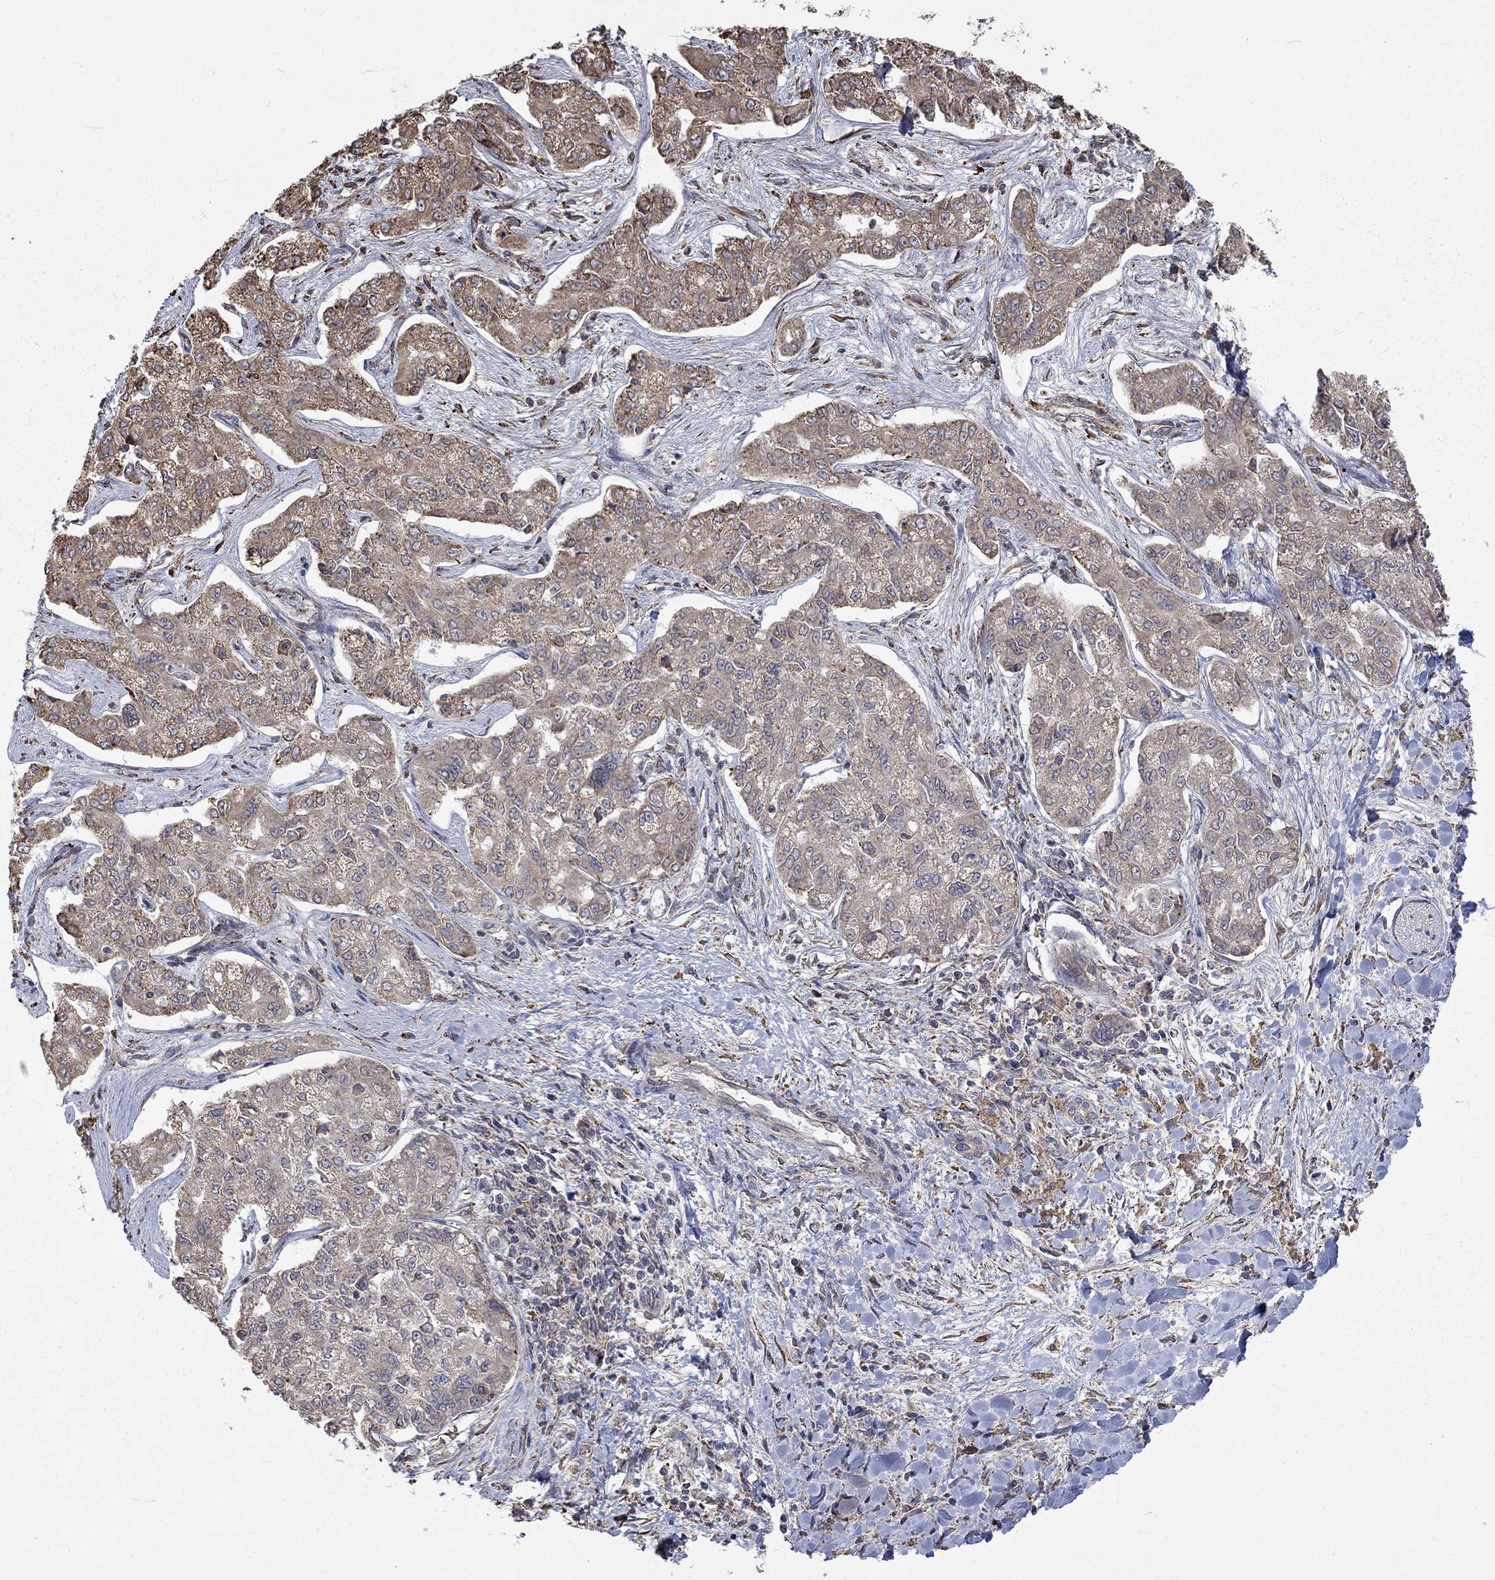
{"staining": {"intensity": "weak", "quantity": ">75%", "location": "cytoplasmic/membranous"}, "tissue": "liver cancer", "cell_type": "Tumor cells", "image_type": "cancer", "snomed": [{"axis": "morphology", "description": "Cholangiocarcinoma"}, {"axis": "topography", "description": "Liver"}], "caption": "IHC (DAB (3,3'-diaminobenzidine)) staining of liver cancer reveals weak cytoplasmic/membranous protein staining in about >75% of tumor cells.", "gene": "ESRRA", "patient": {"sex": "female", "age": 47}}